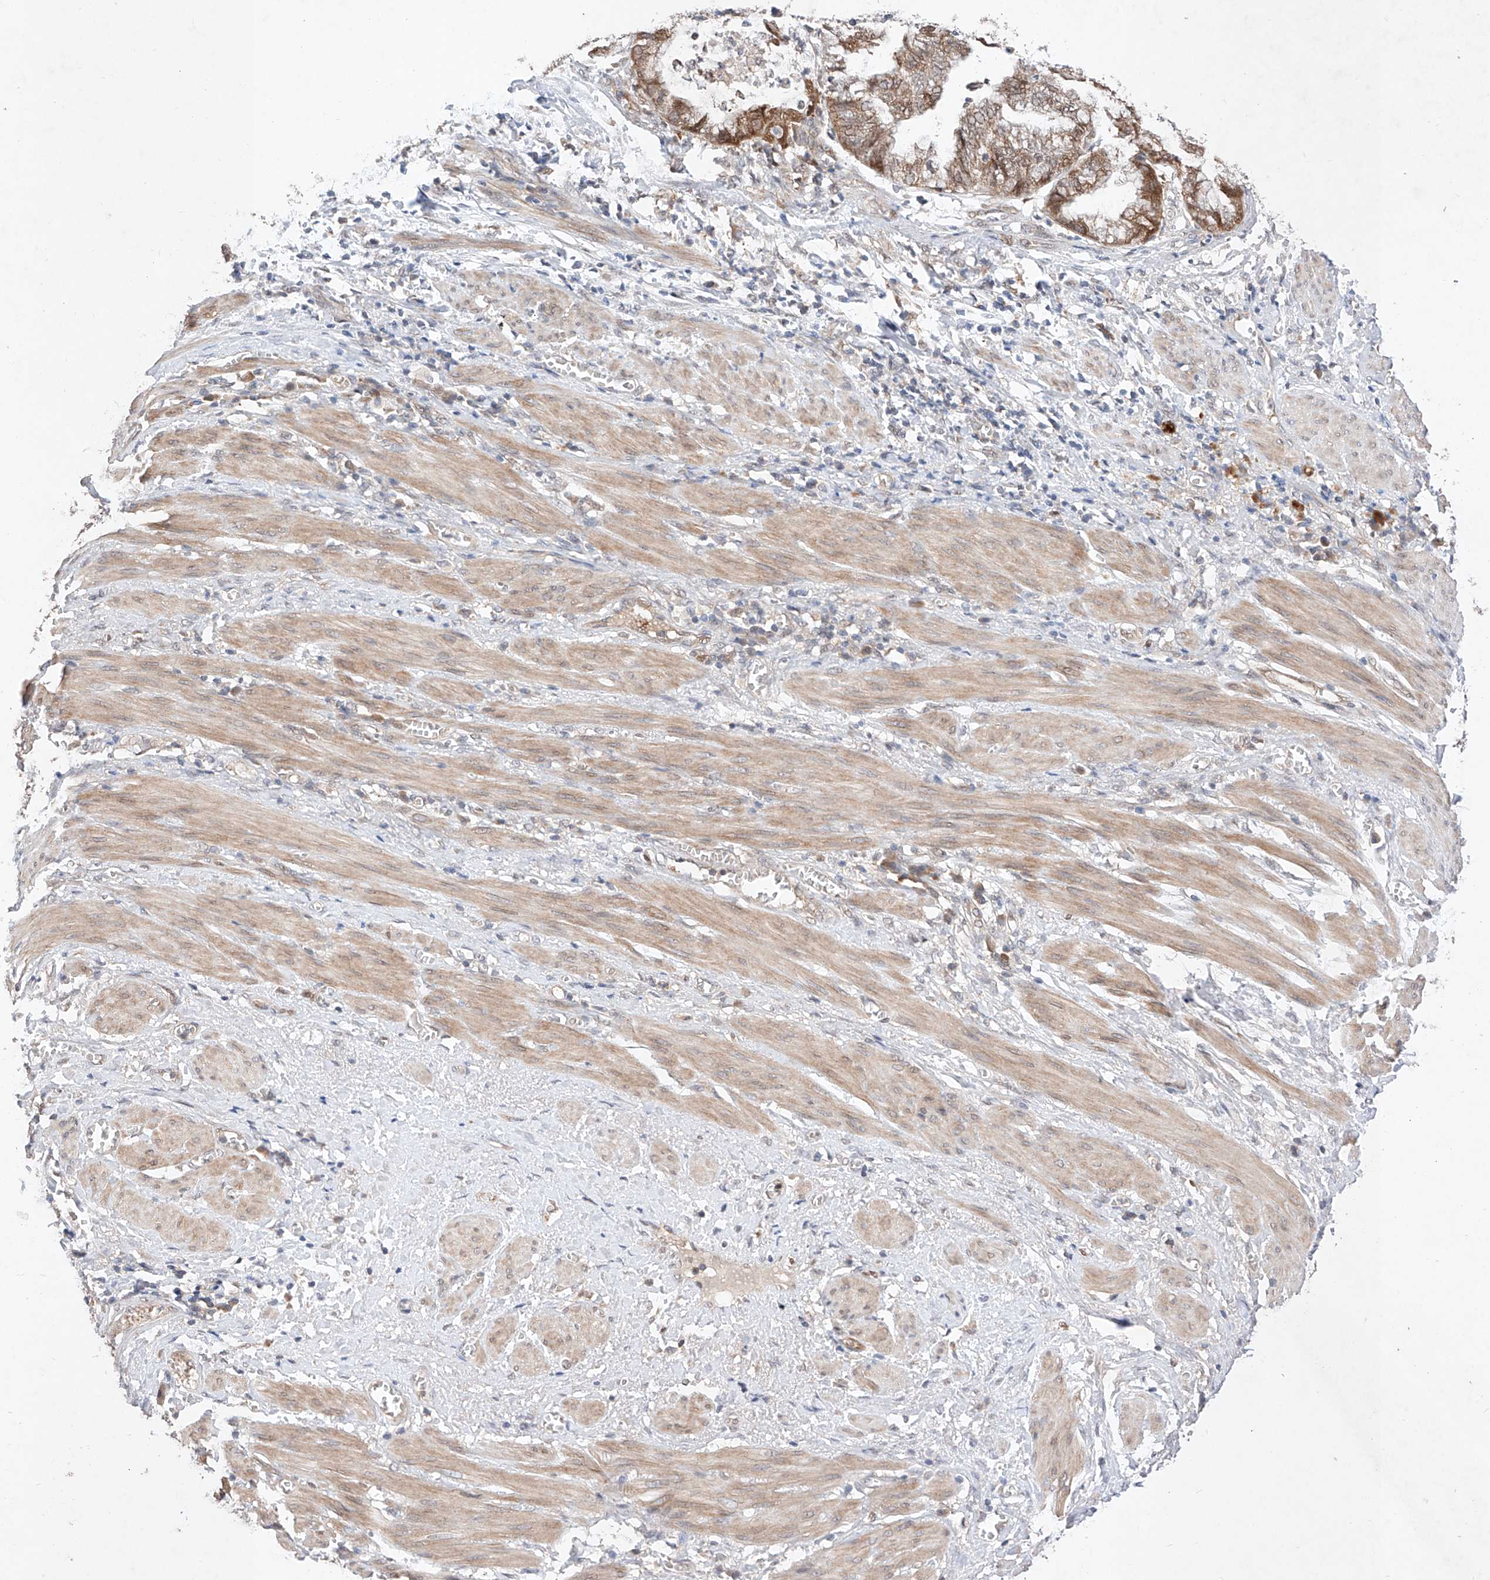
{"staining": {"intensity": "moderate", "quantity": ">75%", "location": "cytoplasmic/membranous,nuclear"}, "tissue": "endometrial cancer", "cell_type": "Tumor cells", "image_type": "cancer", "snomed": [{"axis": "morphology", "description": "Necrosis, NOS"}, {"axis": "morphology", "description": "Adenocarcinoma, NOS"}, {"axis": "topography", "description": "Endometrium"}], "caption": "Adenocarcinoma (endometrial) stained with a brown dye displays moderate cytoplasmic/membranous and nuclear positive staining in approximately >75% of tumor cells.", "gene": "ZNF124", "patient": {"sex": "female", "age": 79}}